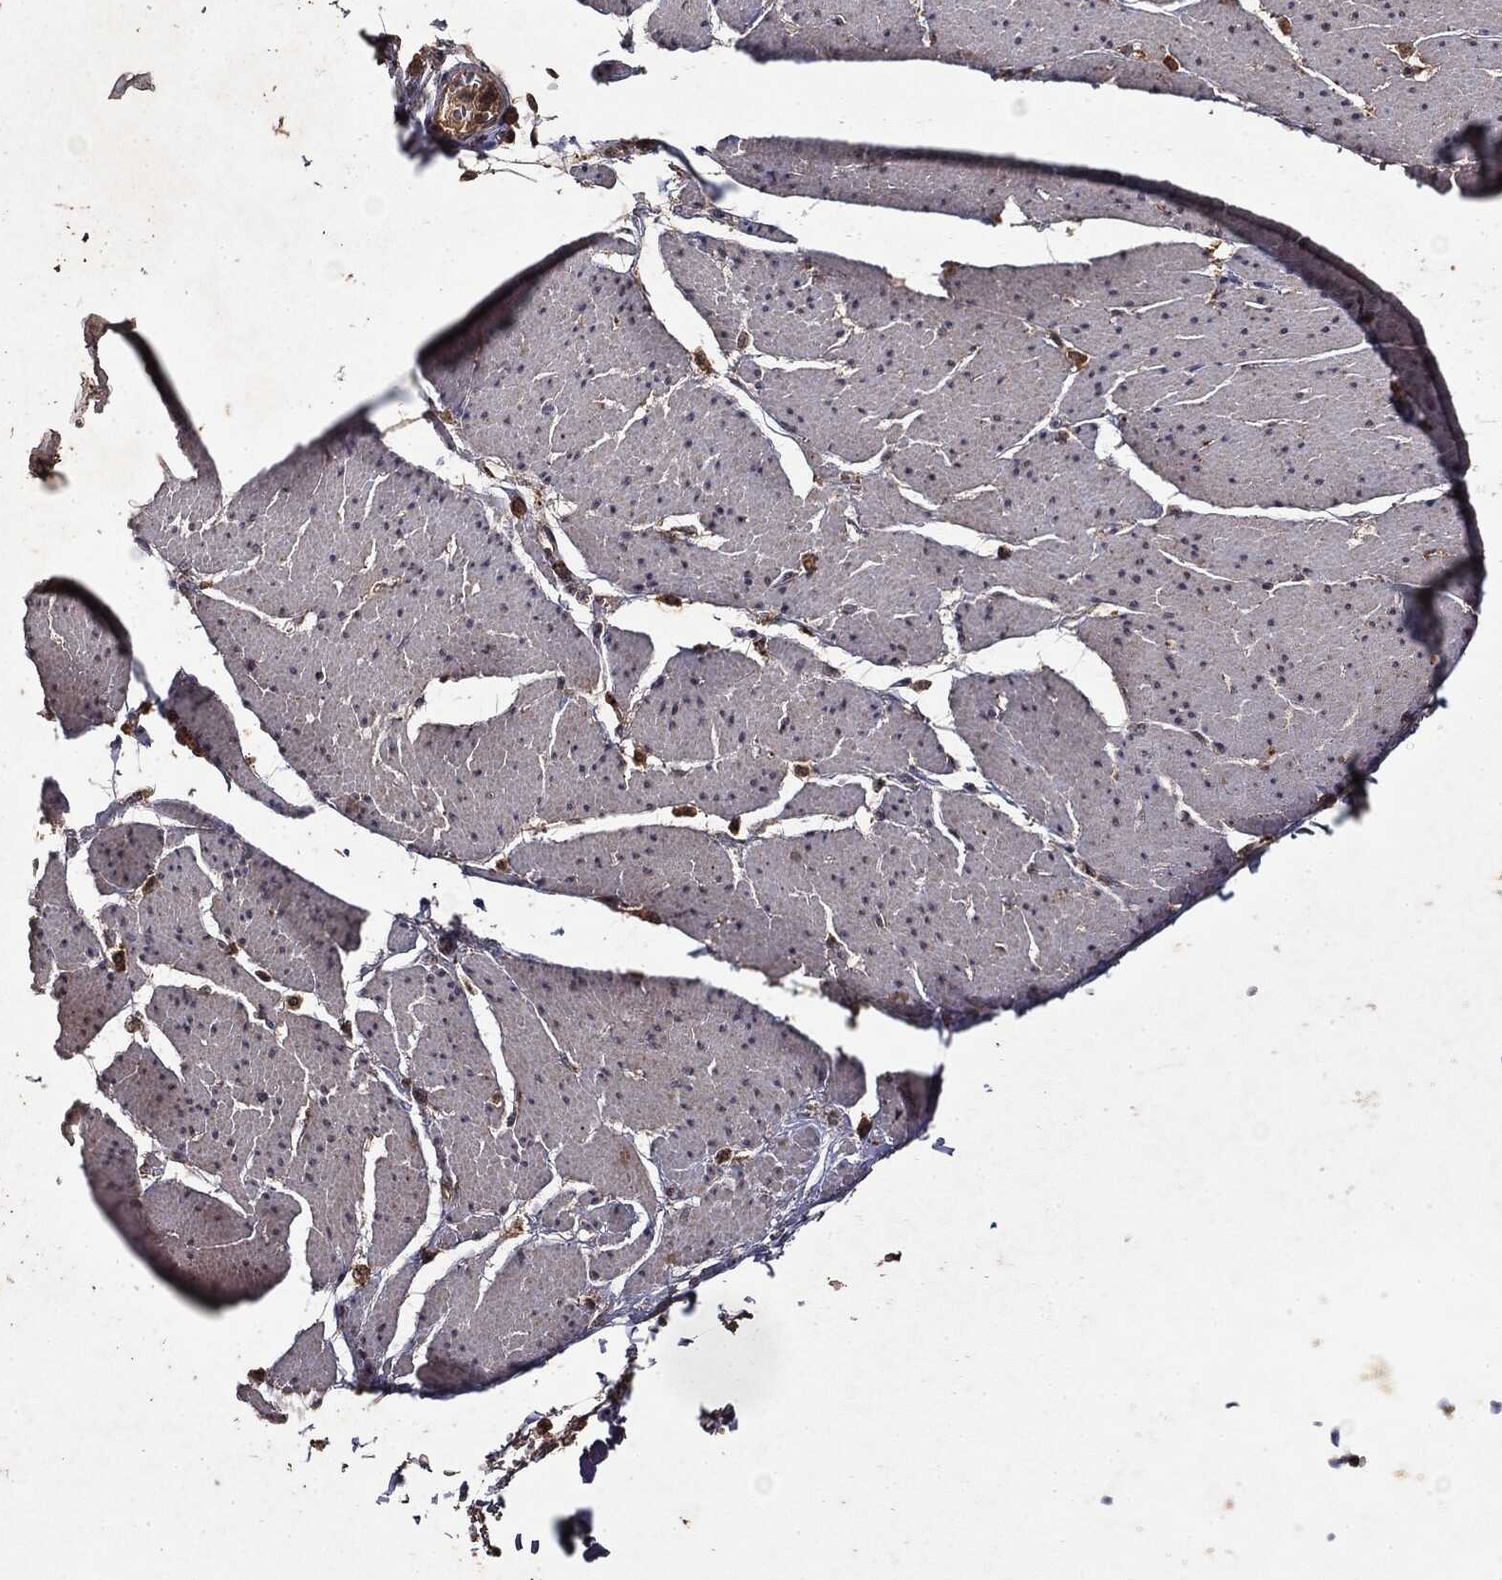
{"staining": {"intensity": "negative", "quantity": "none", "location": "none"}, "tissue": "smooth muscle", "cell_type": "Smooth muscle cells", "image_type": "normal", "snomed": [{"axis": "morphology", "description": "Normal tissue, NOS"}, {"axis": "topography", "description": "Smooth muscle"}, {"axis": "topography", "description": "Anal"}], "caption": "Immunohistochemistry of normal human smooth muscle shows no positivity in smooth muscle cells. Nuclei are stained in blue.", "gene": "MTOR", "patient": {"sex": "male", "age": 83}}